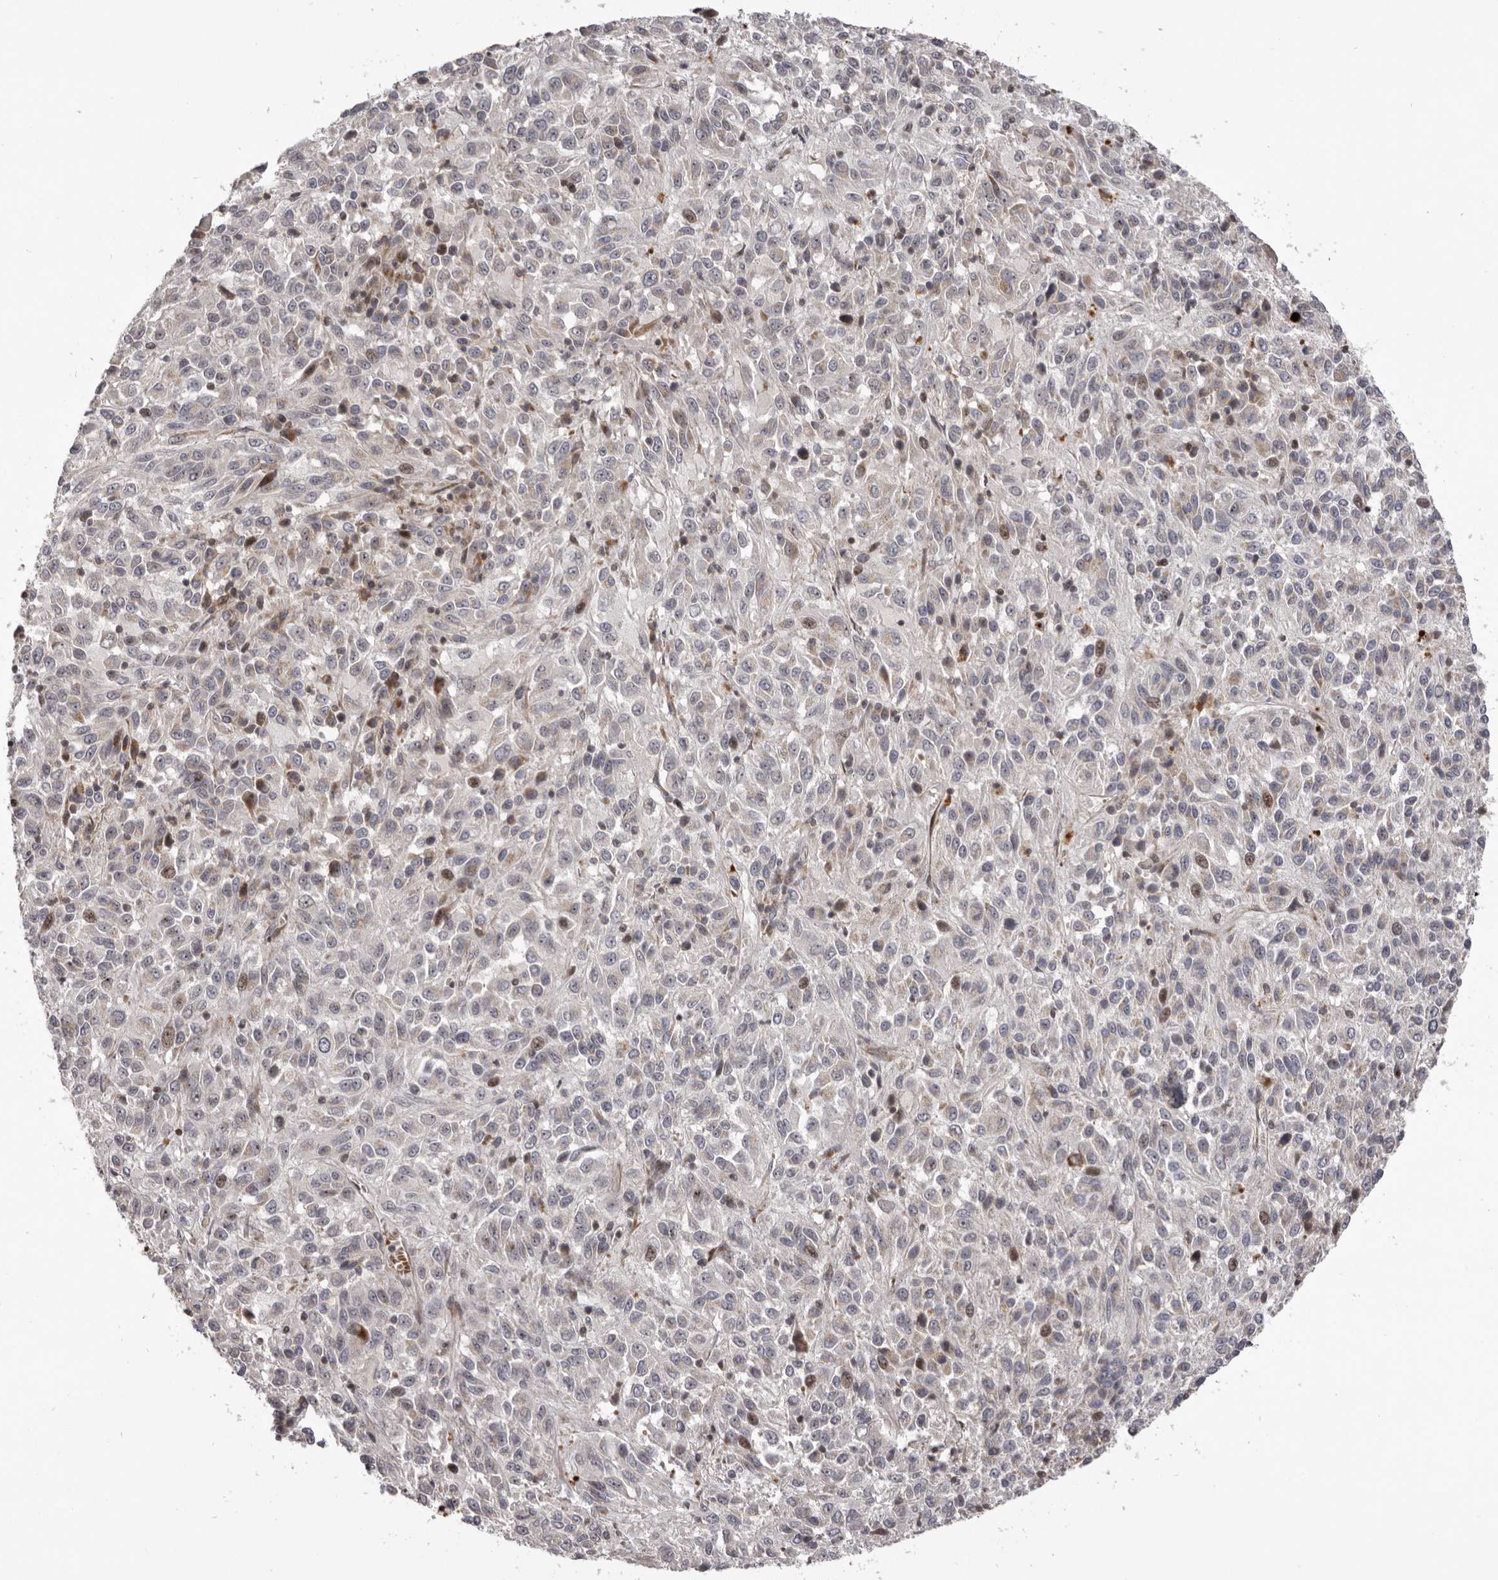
{"staining": {"intensity": "moderate", "quantity": "<25%", "location": "nuclear"}, "tissue": "melanoma", "cell_type": "Tumor cells", "image_type": "cancer", "snomed": [{"axis": "morphology", "description": "Malignant melanoma, Metastatic site"}, {"axis": "topography", "description": "Lung"}], "caption": "Melanoma tissue displays moderate nuclear staining in approximately <25% of tumor cells, visualized by immunohistochemistry. The staining was performed using DAB to visualize the protein expression in brown, while the nuclei were stained in blue with hematoxylin (Magnification: 20x).", "gene": "AZIN1", "patient": {"sex": "male", "age": 64}}